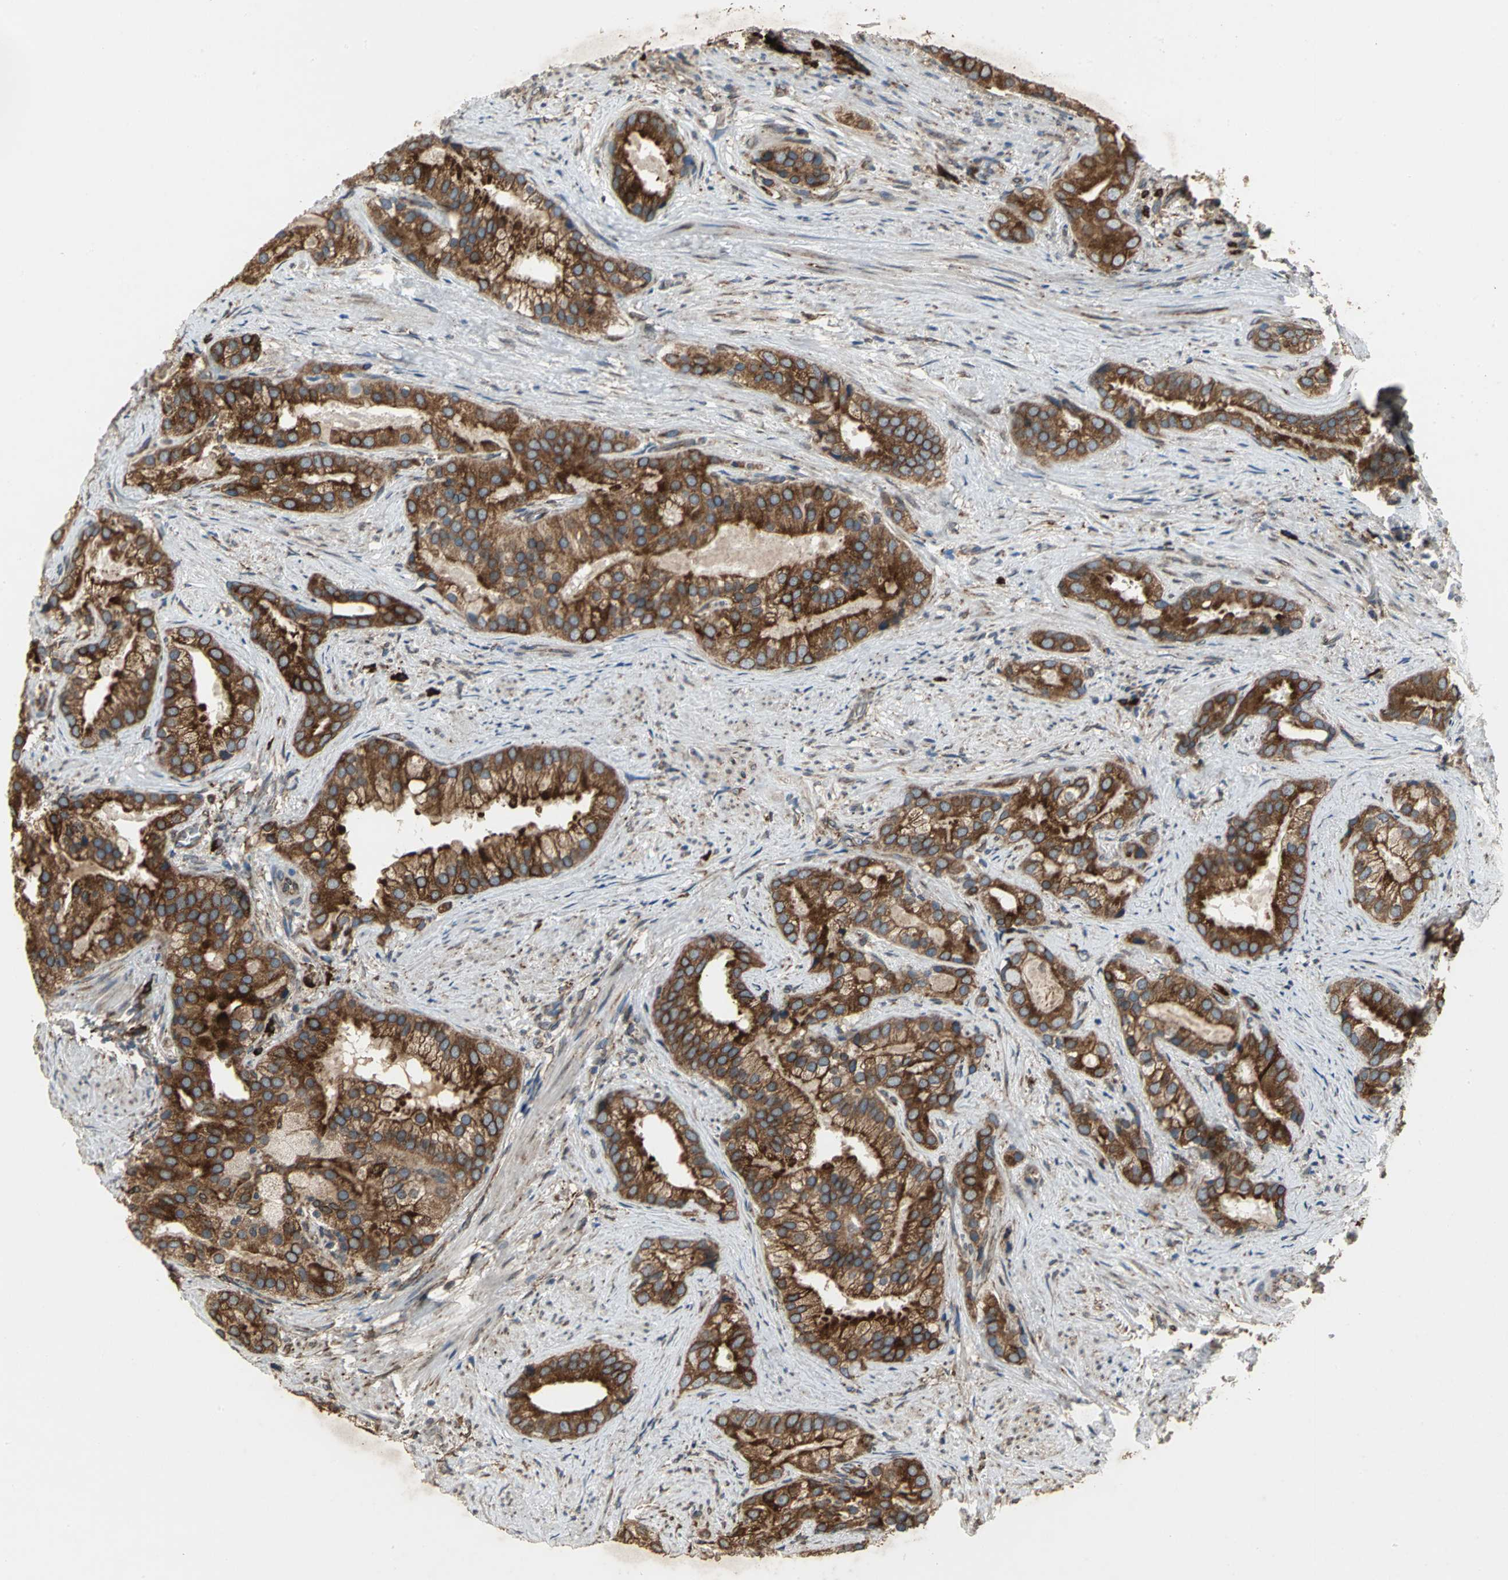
{"staining": {"intensity": "strong", "quantity": "25%-75%", "location": "cytoplasmic/membranous"}, "tissue": "prostate cancer", "cell_type": "Tumor cells", "image_type": "cancer", "snomed": [{"axis": "morphology", "description": "Adenocarcinoma, Low grade"}, {"axis": "topography", "description": "Prostate"}], "caption": "An immunohistochemistry photomicrograph of tumor tissue is shown. Protein staining in brown shows strong cytoplasmic/membranous positivity in prostate cancer (low-grade adenocarcinoma) within tumor cells.", "gene": "SYVN1", "patient": {"sex": "male", "age": 71}}